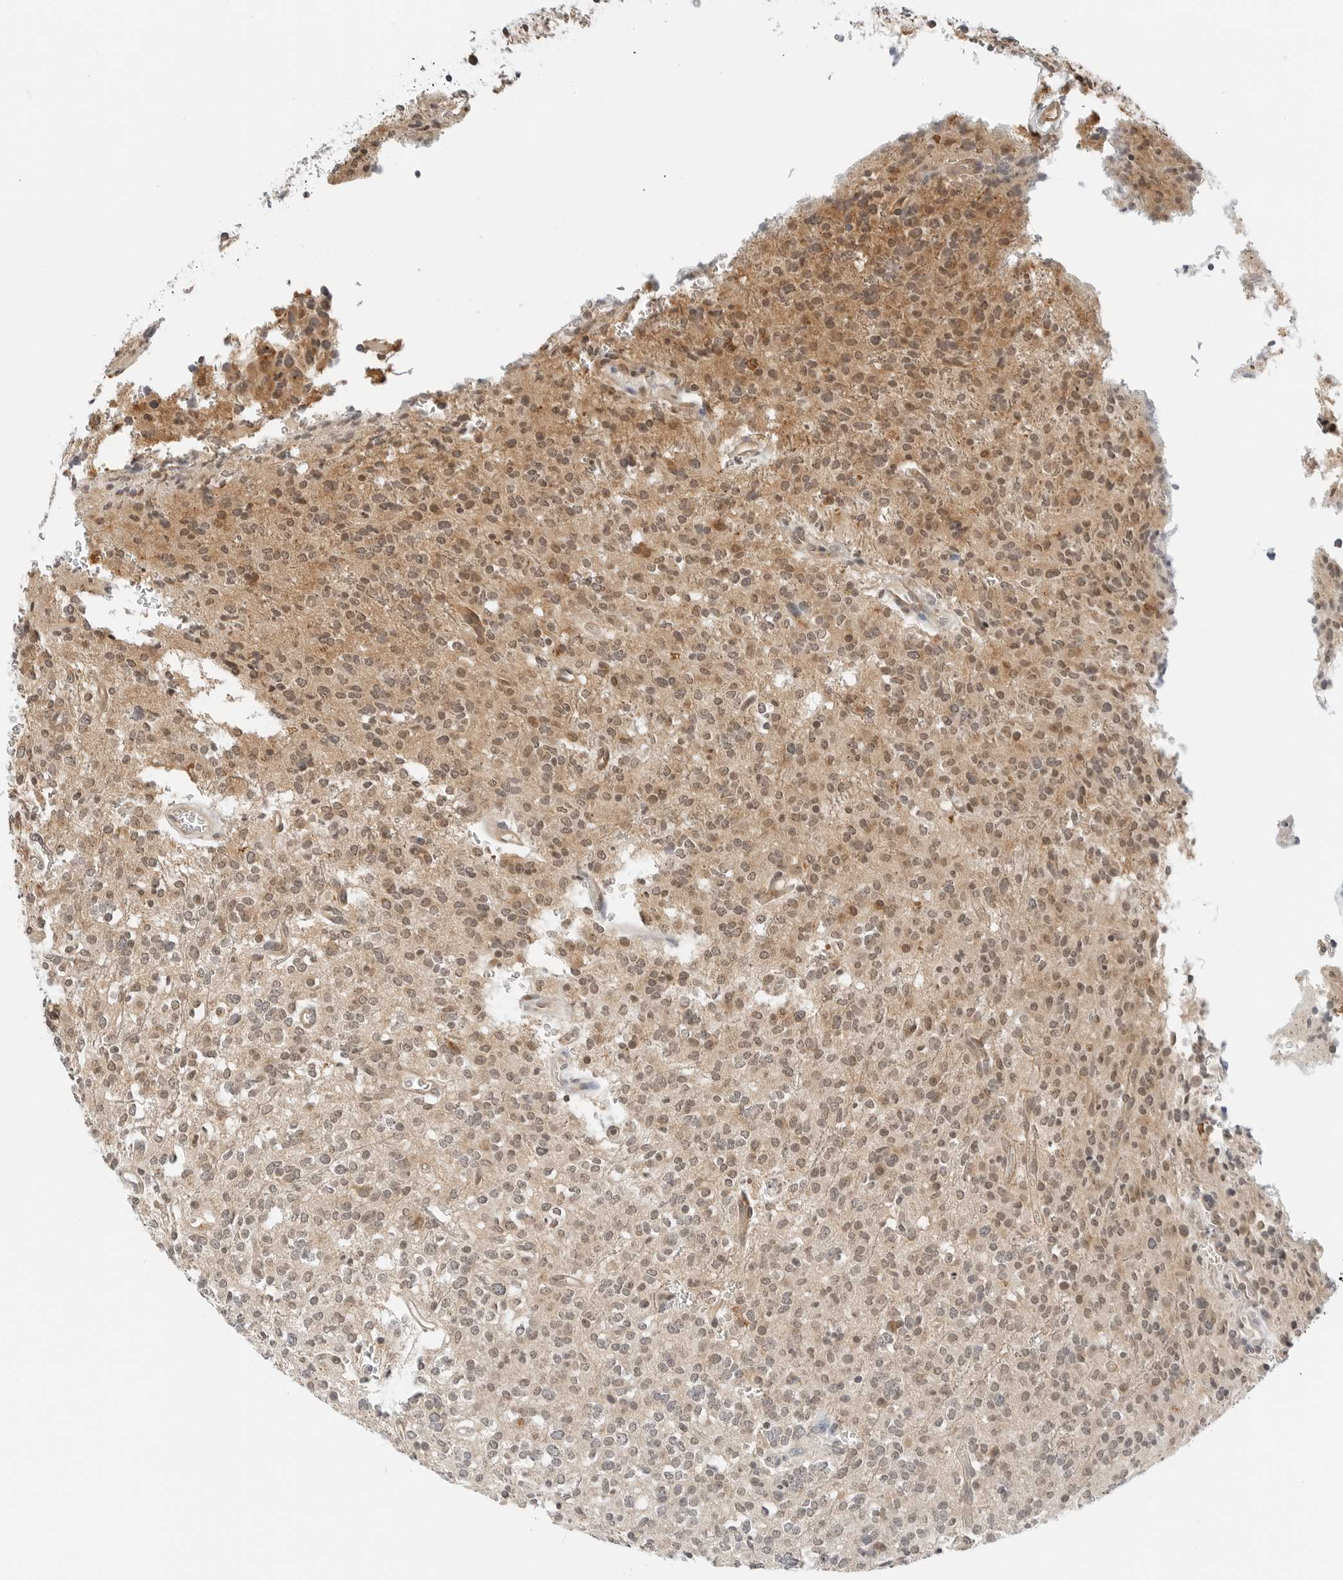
{"staining": {"intensity": "moderate", "quantity": "25%-75%", "location": "nuclear"}, "tissue": "glioma", "cell_type": "Tumor cells", "image_type": "cancer", "snomed": [{"axis": "morphology", "description": "Glioma, malignant, High grade"}, {"axis": "topography", "description": "Brain"}], "caption": "The immunohistochemical stain highlights moderate nuclear positivity in tumor cells of high-grade glioma (malignant) tissue.", "gene": "IQCC", "patient": {"sex": "male", "age": 34}}